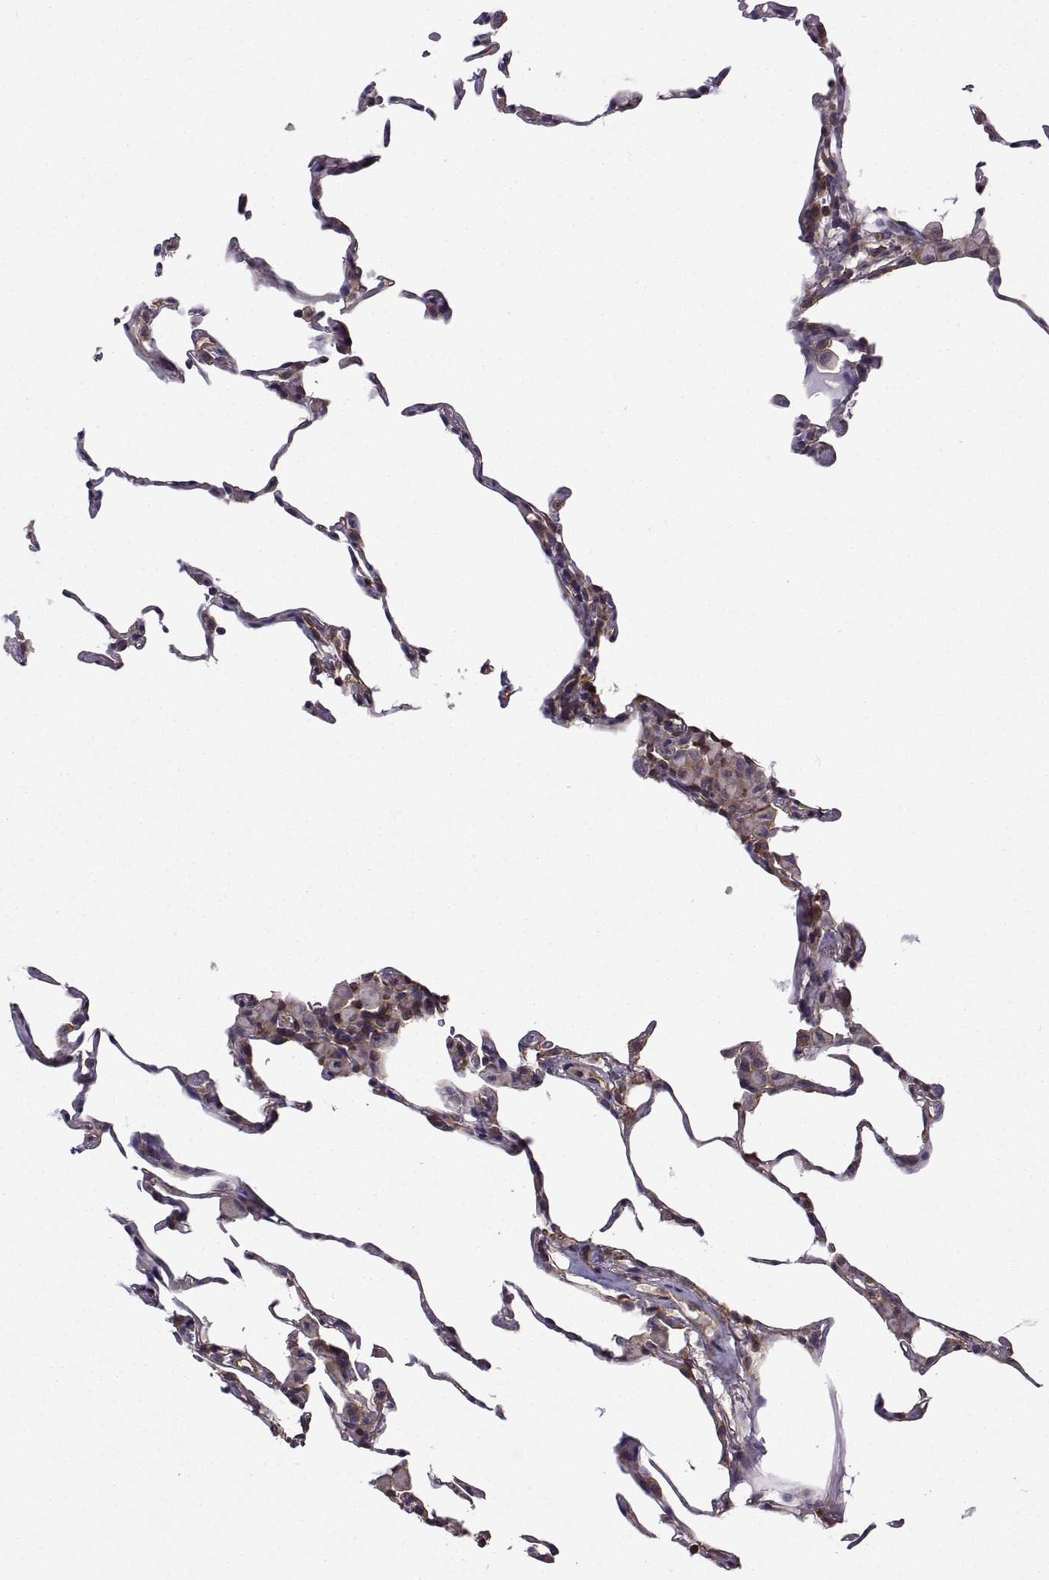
{"staining": {"intensity": "weak", "quantity": "25%-75%", "location": "cytoplasmic/membranous"}, "tissue": "lung", "cell_type": "Alveolar cells", "image_type": "normal", "snomed": [{"axis": "morphology", "description": "Normal tissue, NOS"}, {"axis": "topography", "description": "Lung"}], "caption": "Lung stained for a protein reveals weak cytoplasmic/membranous positivity in alveolar cells. (Stains: DAB in brown, nuclei in blue, Microscopy: brightfield microscopy at high magnification).", "gene": "ITGB8", "patient": {"sex": "female", "age": 57}}